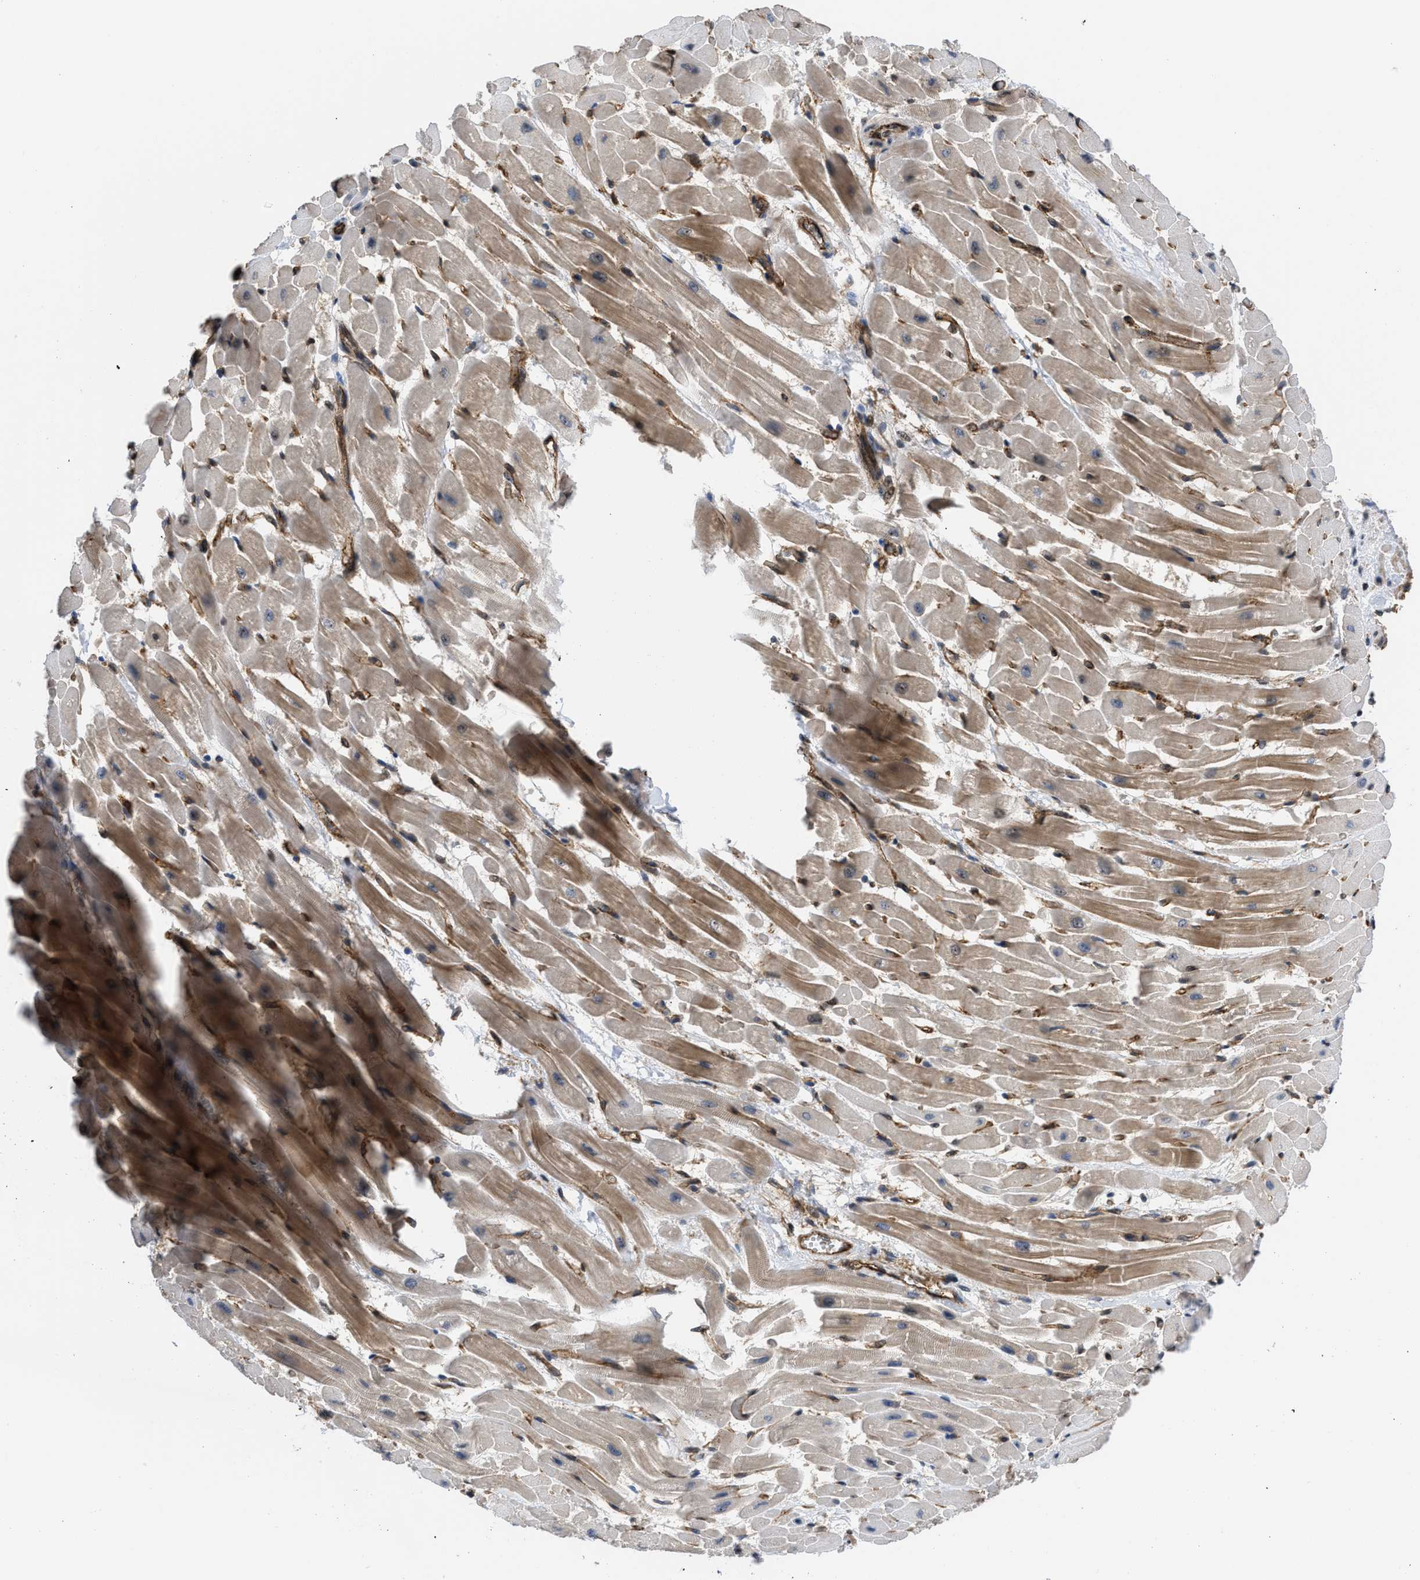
{"staining": {"intensity": "moderate", "quantity": "25%-75%", "location": "cytoplasmic/membranous"}, "tissue": "heart muscle", "cell_type": "Cardiomyocytes", "image_type": "normal", "snomed": [{"axis": "morphology", "description": "Normal tissue, NOS"}, {"axis": "topography", "description": "Heart"}], "caption": "Heart muscle stained for a protein (brown) reveals moderate cytoplasmic/membranous positive expression in about 25%-75% of cardiomyocytes.", "gene": "GPATCH2L", "patient": {"sex": "male", "age": 45}}